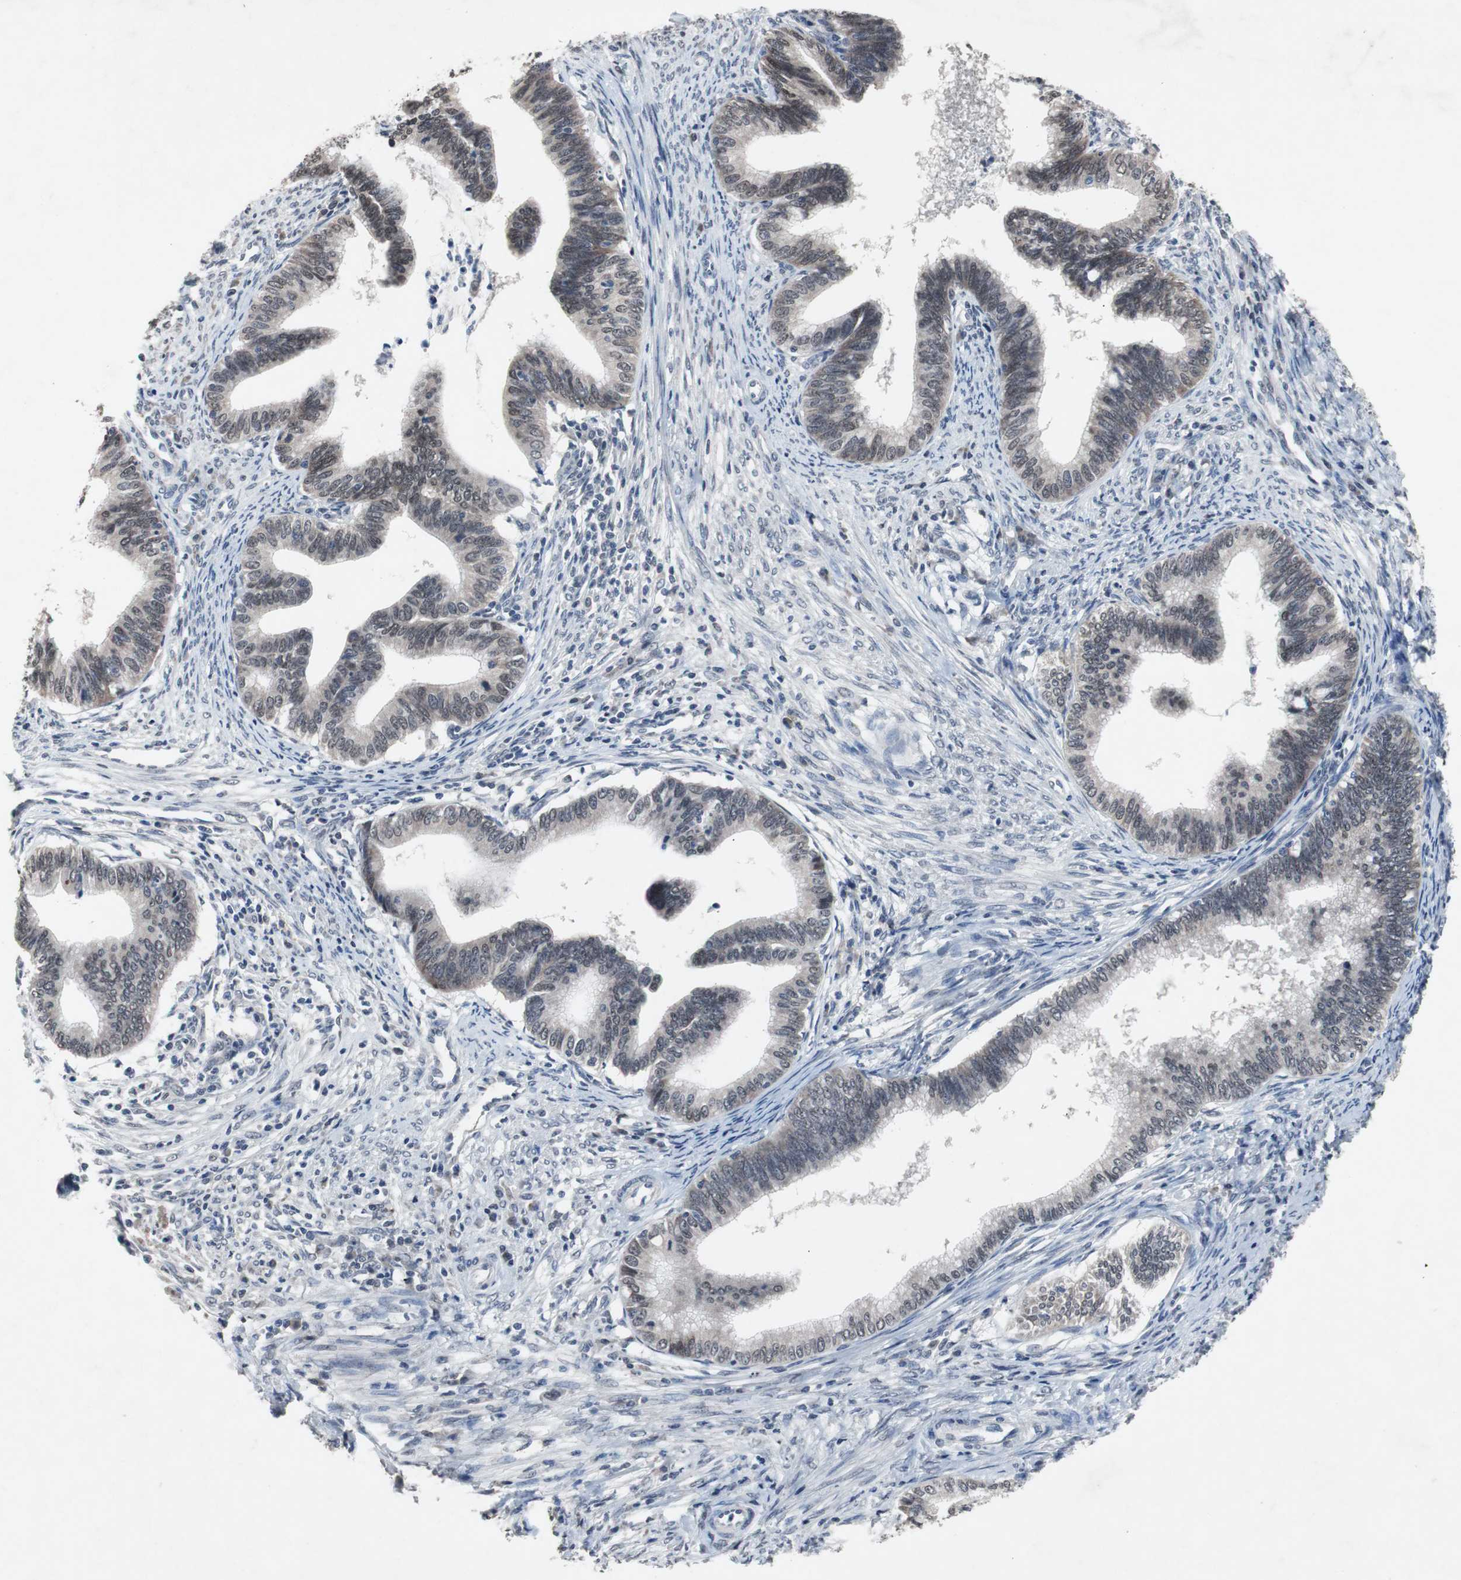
{"staining": {"intensity": "weak", "quantity": "25%-75%", "location": "nuclear"}, "tissue": "cervical cancer", "cell_type": "Tumor cells", "image_type": "cancer", "snomed": [{"axis": "morphology", "description": "Adenocarcinoma, NOS"}, {"axis": "topography", "description": "Cervix"}], "caption": "Immunohistochemical staining of human cervical cancer shows low levels of weak nuclear positivity in approximately 25%-75% of tumor cells.", "gene": "RBM47", "patient": {"sex": "female", "age": 36}}